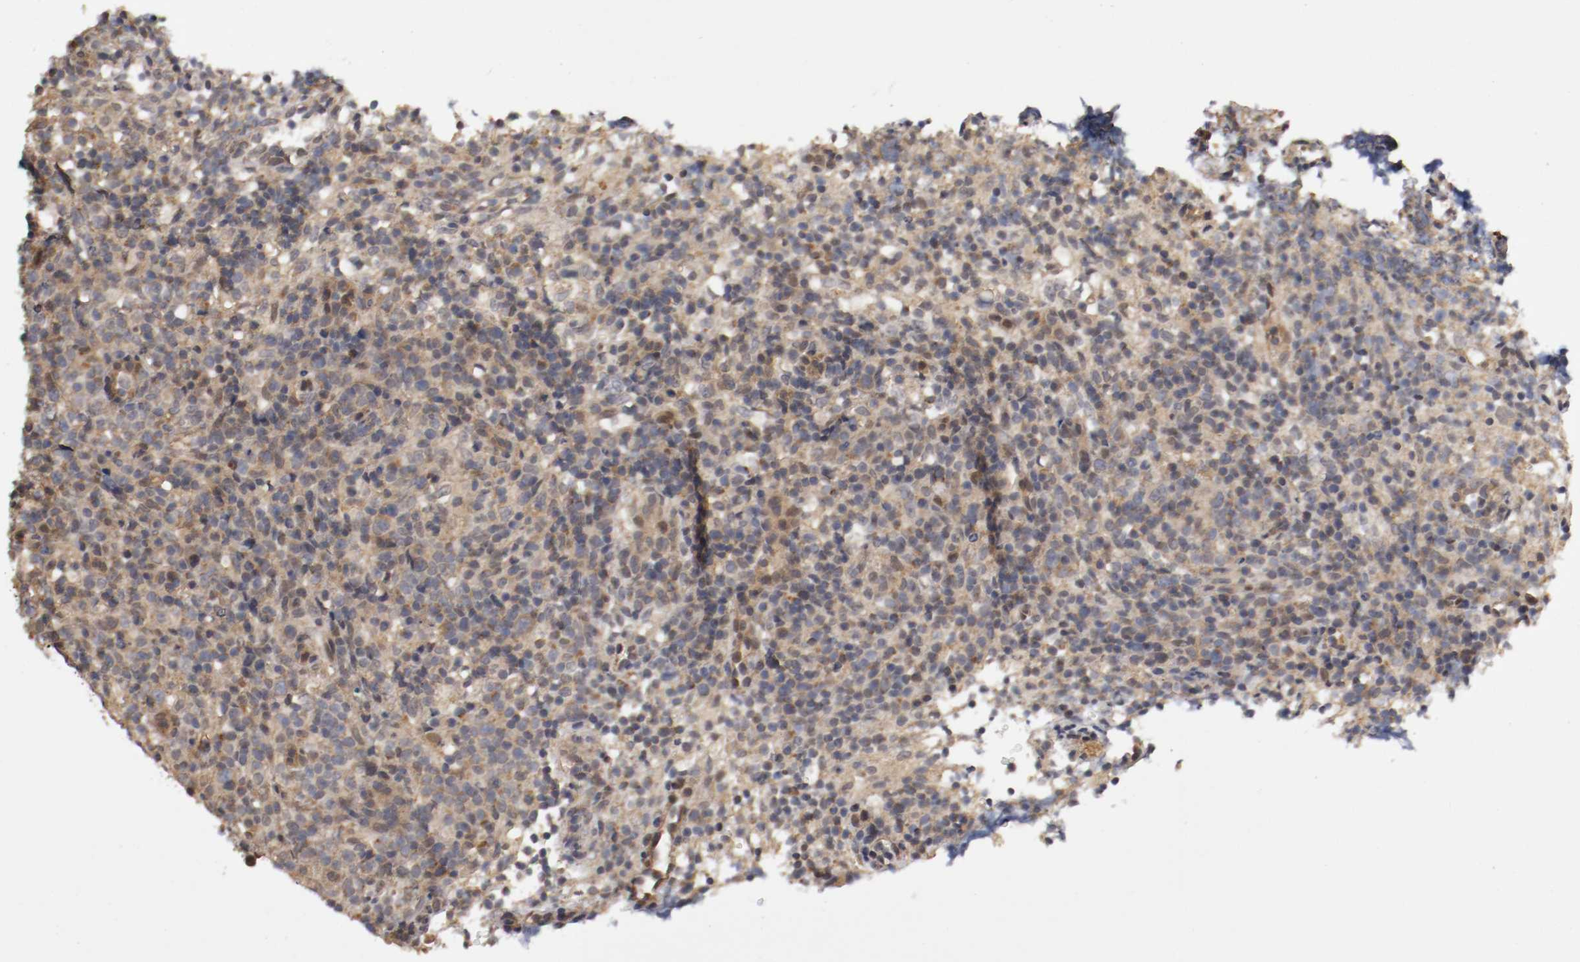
{"staining": {"intensity": "weak", "quantity": "25%-75%", "location": "cytoplasmic/membranous"}, "tissue": "lymphoma", "cell_type": "Tumor cells", "image_type": "cancer", "snomed": [{"axis": "morphology", "description": "Malignant lymphoma, non-Hodgkin's type, High grade"}, {"axis": "topography", "description": "Lymph node"}], "caption": "Malignant lymphoma, non-Hodgkin's type (high-grade) stained with DAB IHC displays low levels of weak cytoplasmic/membranous staining in about 25%-75% of tumor cells.", "gene": "TNFRSF1B", "patient": {"sex": "female", "age": 76}}